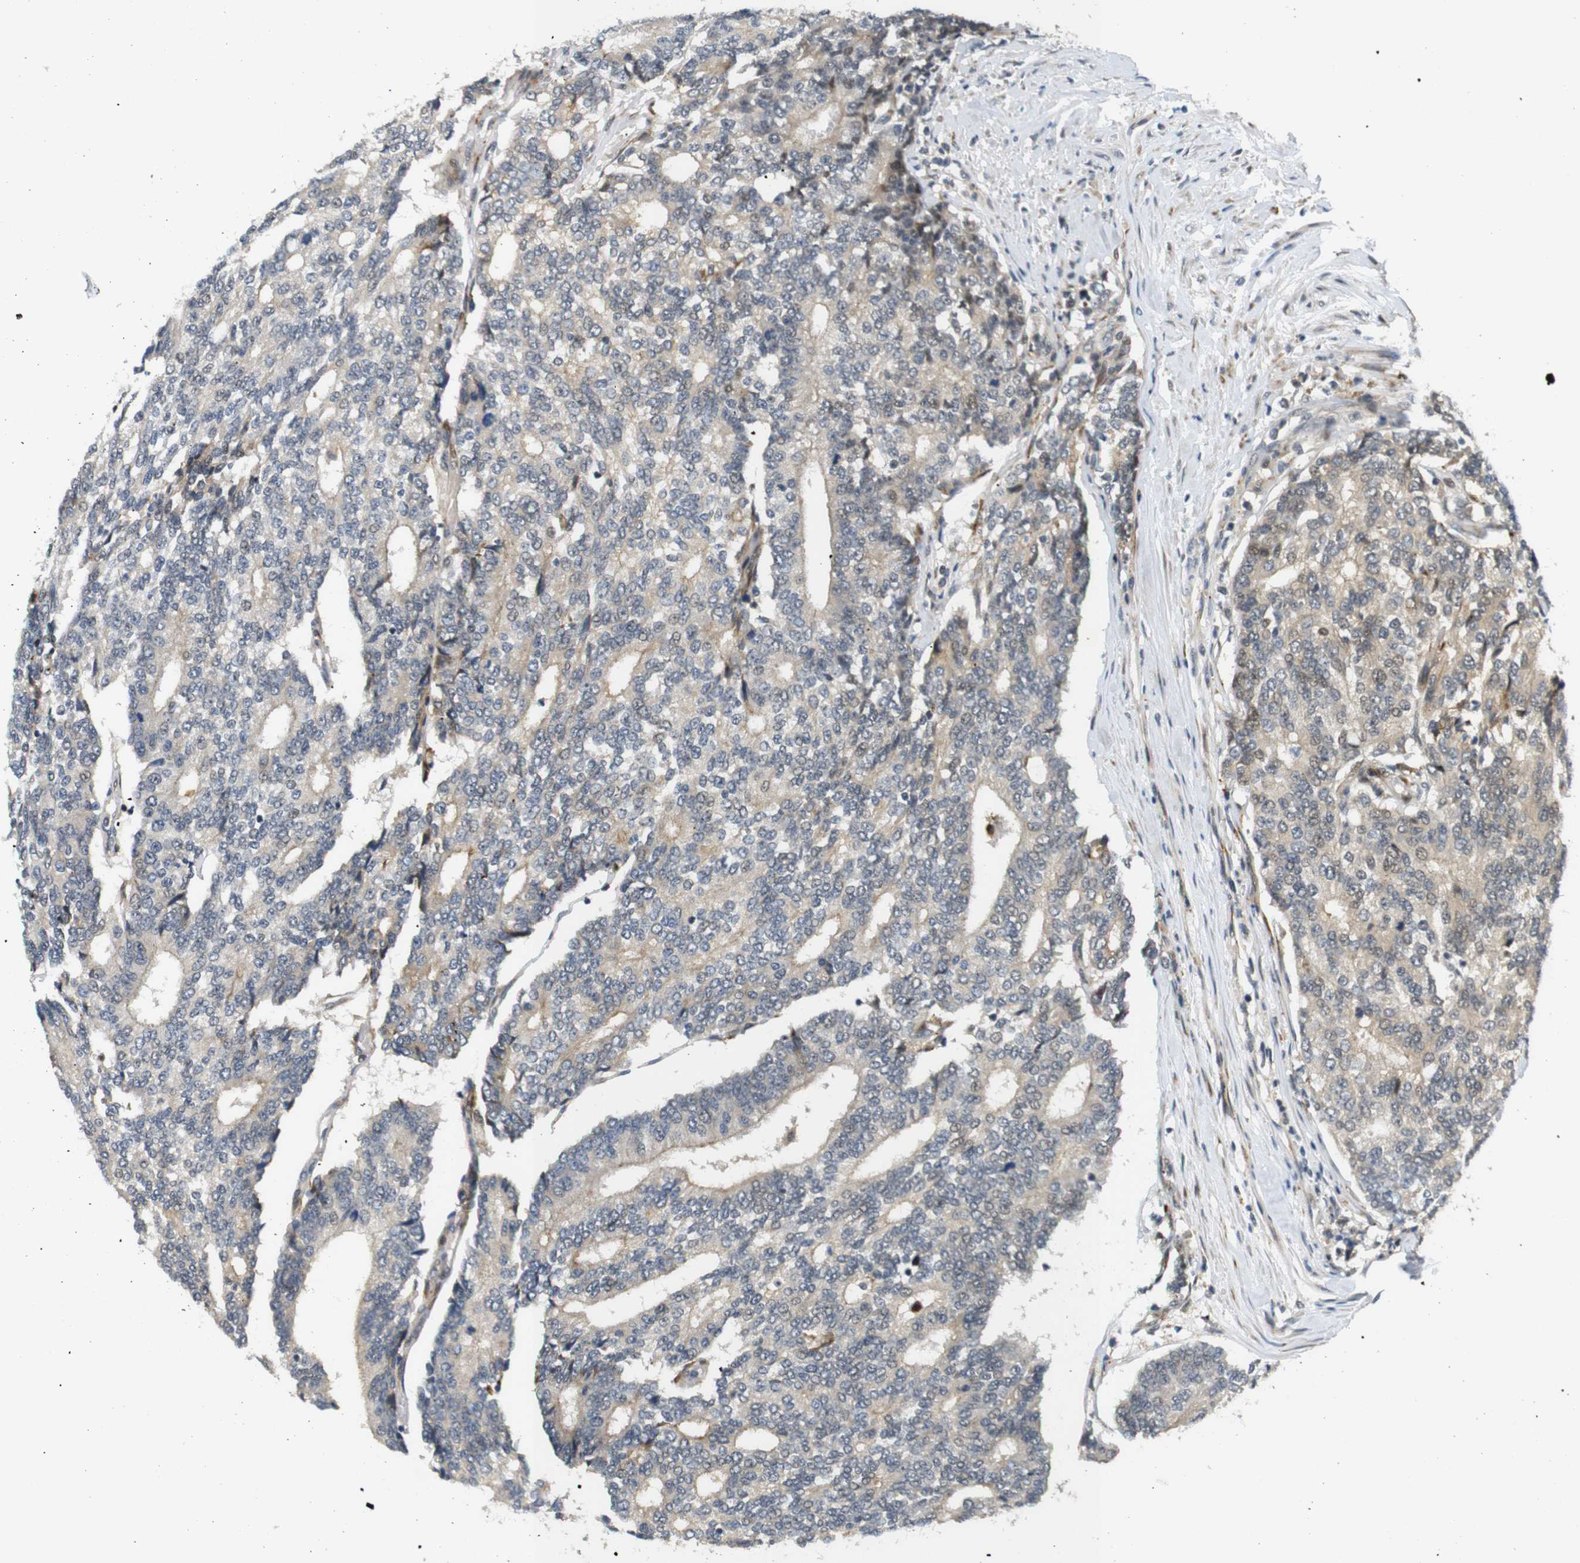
{"staining": {"intensity": "weak", "quantity": "25%-75%", "location": "cytoplasmic/membranous"}, "tissue": "prostate cancer", "cell_type": "Tumor cells", "image_type": "cancer", "snomed": [{"axis": "morphology", "description": "Normal tissue, NOS"}, {"axis": "morphology", "description": "Adenocarcinoma, High grade"}, {"axis": "topography", "description": "Prostate"}, {"axis": "topography", "description": "Seminal veicle"}], "caption": "An immunohistochemistry (IHC) micrograph of neoplastic tissue is shown. Protein staining in brown shows weak cytoplasmic/membranous positivity in adenocarcinoma (high-grade) (prostate) within tumor cells. (Stains: DAB in brown, nuclei in blue, Microscopy: brightfield microscopy at high magnification).", "gene": "SYDE1", "patient": {"sex": "male", "age": 55}}